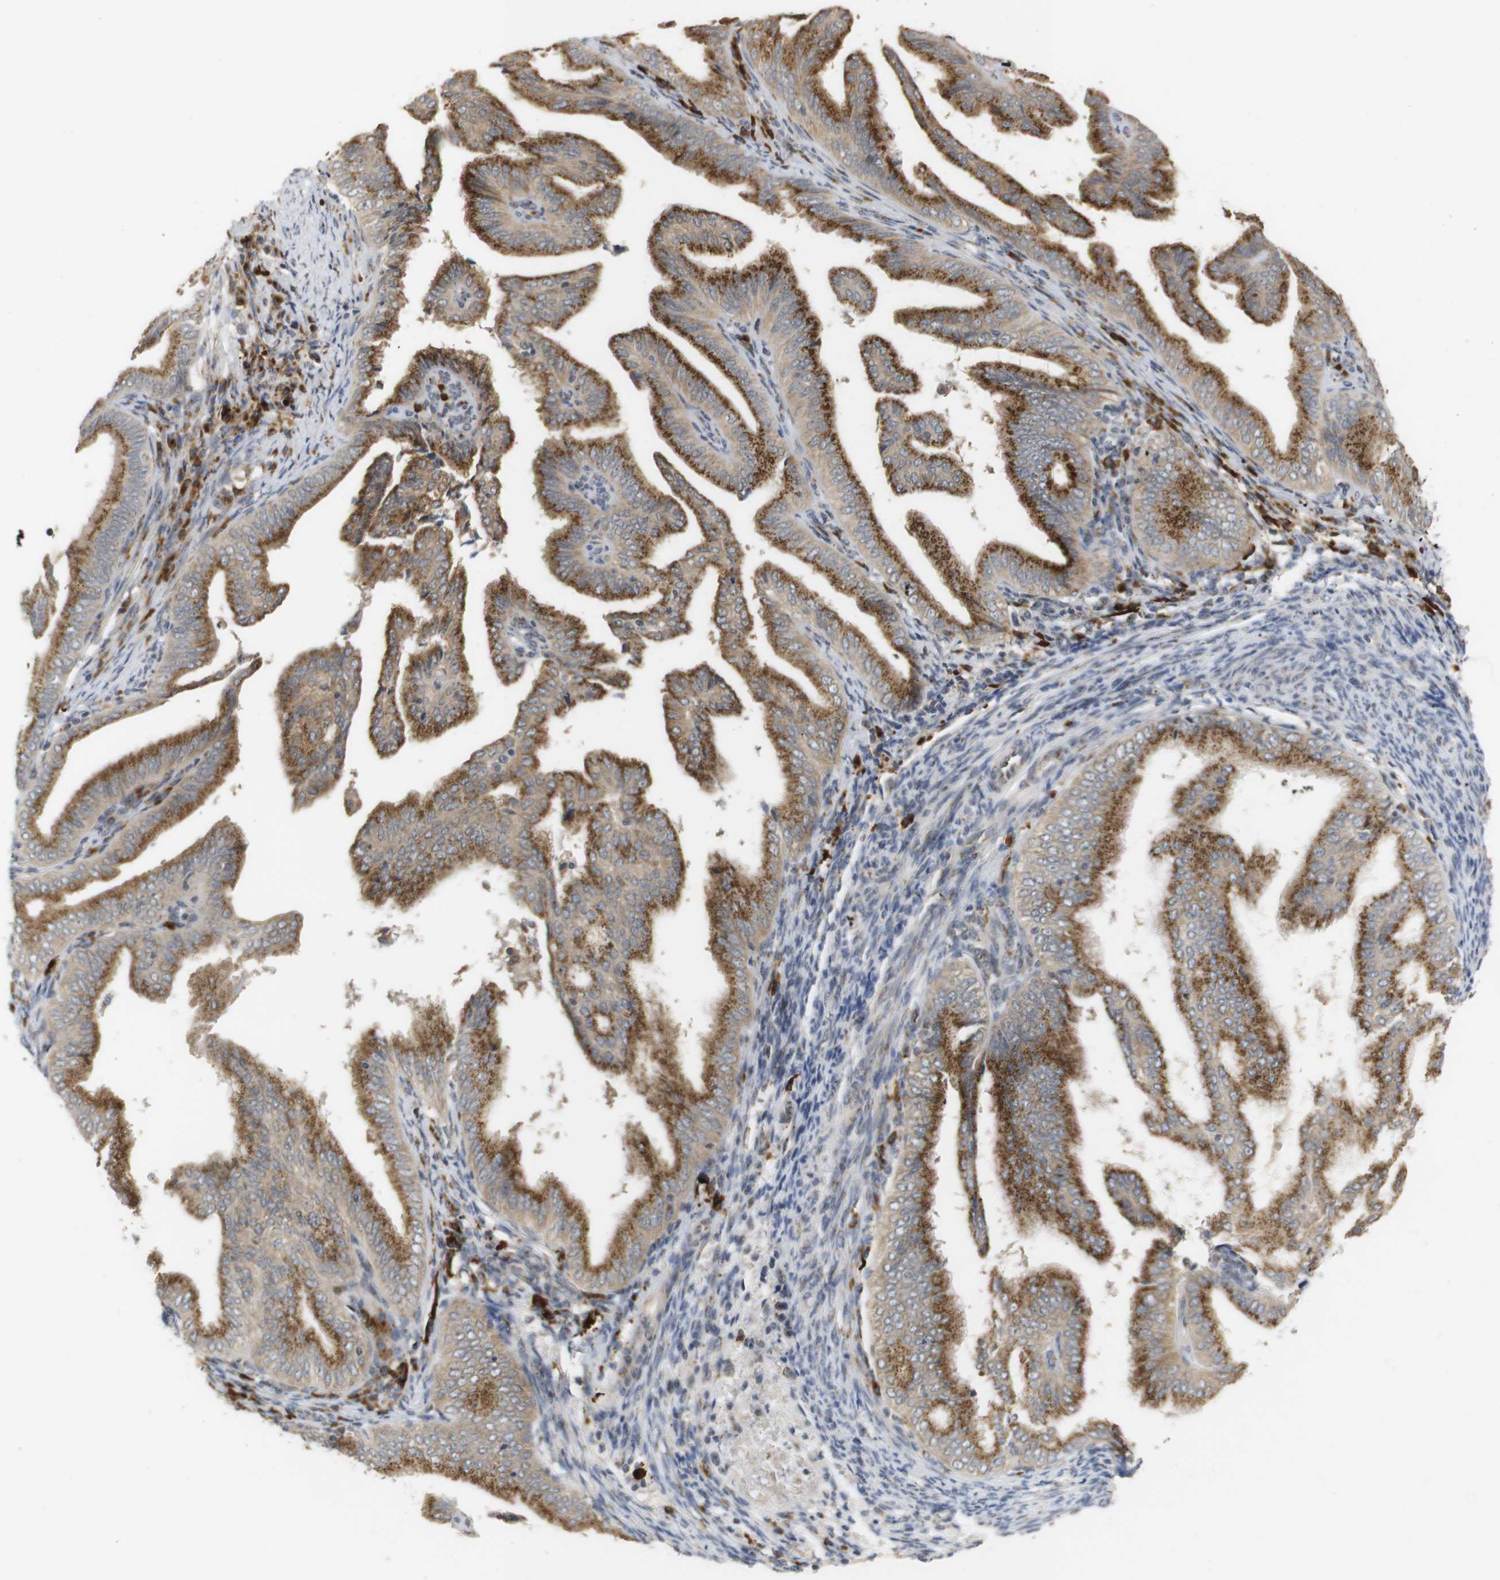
{"staining": {"intensity": "moderate", "quantity": ">75%", "location": "cytoplasmic/membranous"}, "tissue": "endometrial cancer", "cell_type": "Tumor cells", "image_type": "cancer", "snomed": [{"axis": "morphology", "description": "Adenocarcinoma, NOS"}, {"axis": "topography", "description": "Endometrium"}], "caption": "Moderate cytoplasmic/membranous staining is present in about >75% of tumor cells in endometrial adenocarcinoma. The staining is performed using DAB brown chromogen to label protein expression. The nuclei are counter-stained blue using hematoxylin.", "gene": "ZFPL1", "patient": {"sex": "female", "age": 58}}